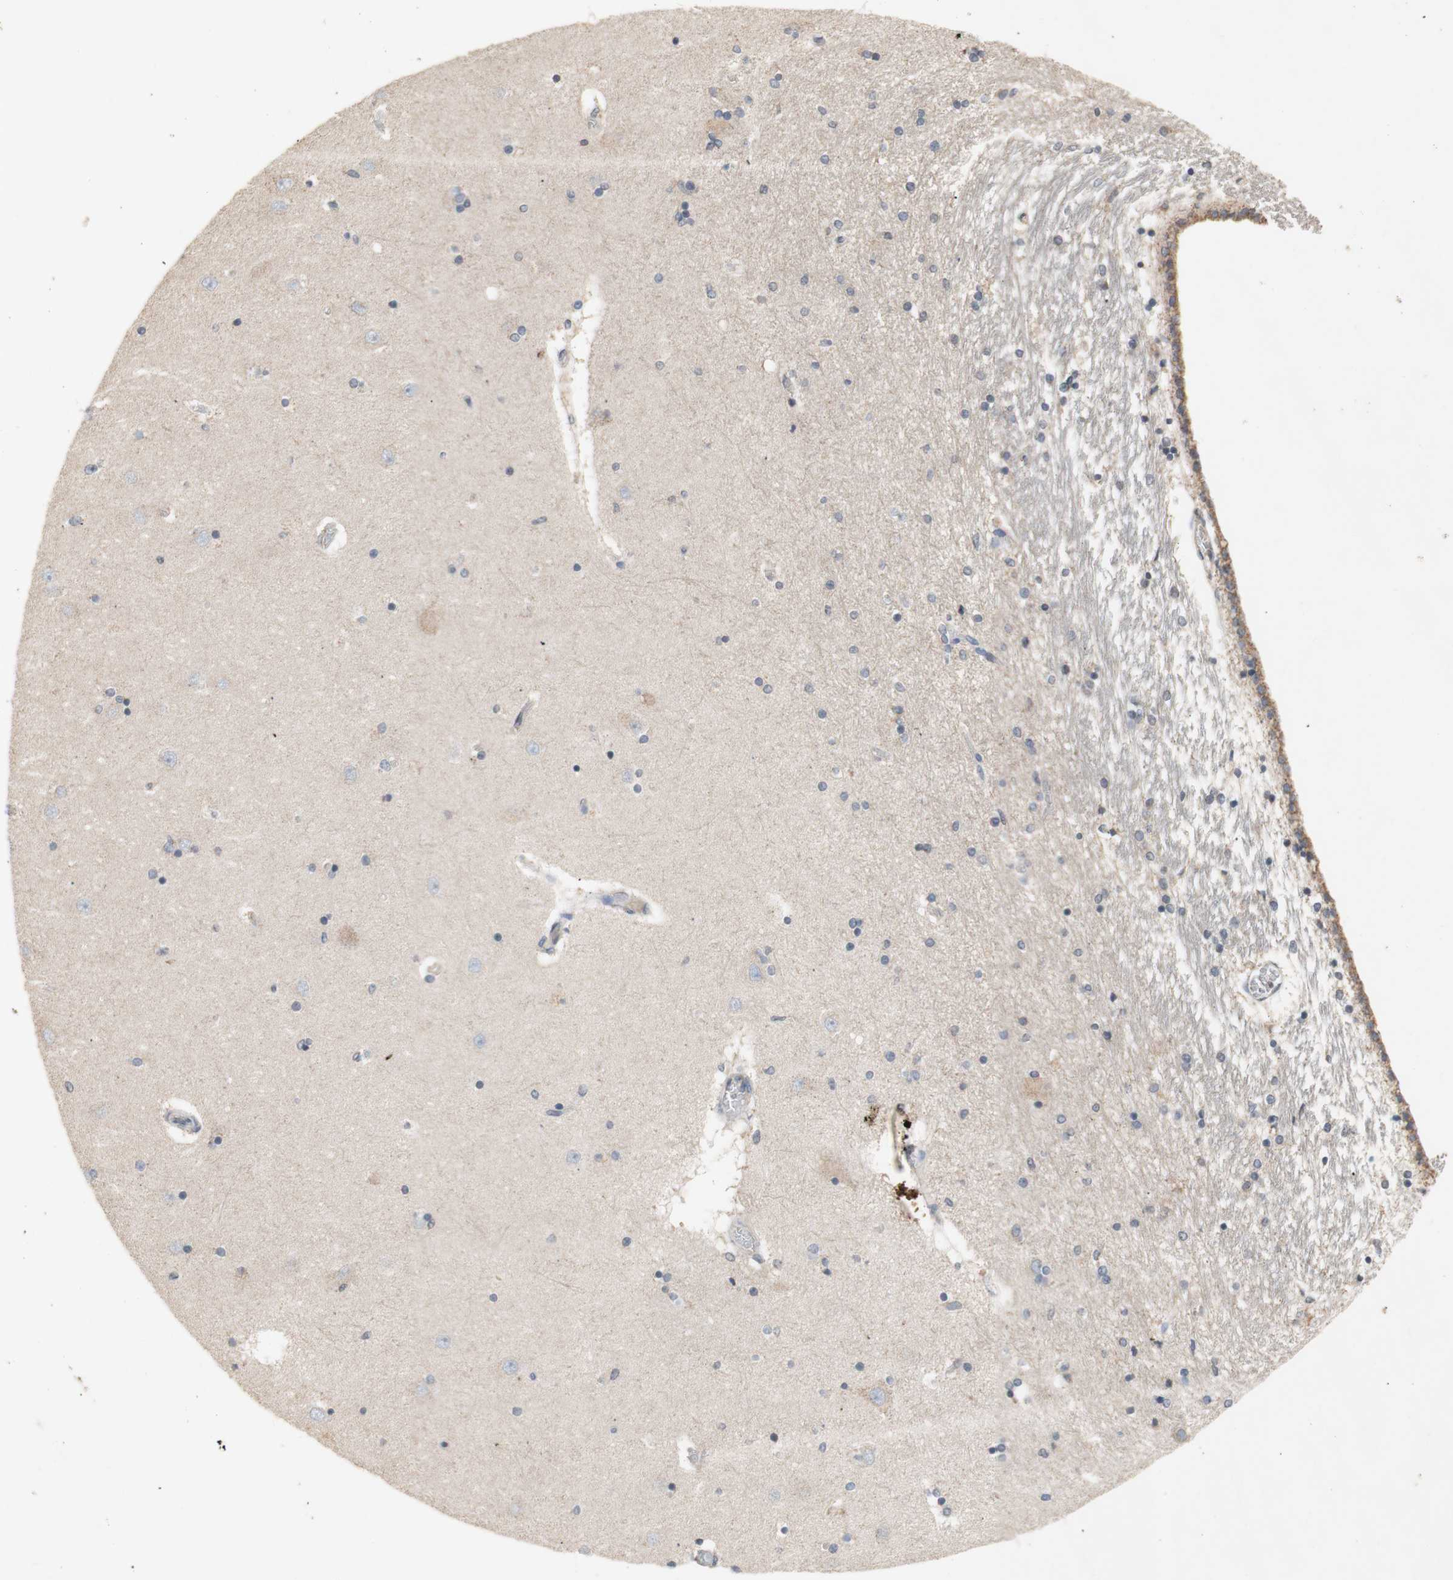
{"staining": {"intensity": "moderate", "quantity": "<25%", "location": "cytoplasmic/membranous"}, "tissue": "hippocampus", "cell_type": "Glial cells", "image_type": "normal", "snomed": [{"axis": "morphology", "description": "Normal tissue, NOS"}, {"axis": "topography", "description": "Hippocampus"}], "caption": "IHC (DAB (3,3'-diaminobenzidine)) staining of benign human hippocampus shows moderate cytoplasmic/membranous protein expression in approximately <25% of glial cells.", "gene": "PTGIS", "patient": {"sex": "female", "age": 54}}